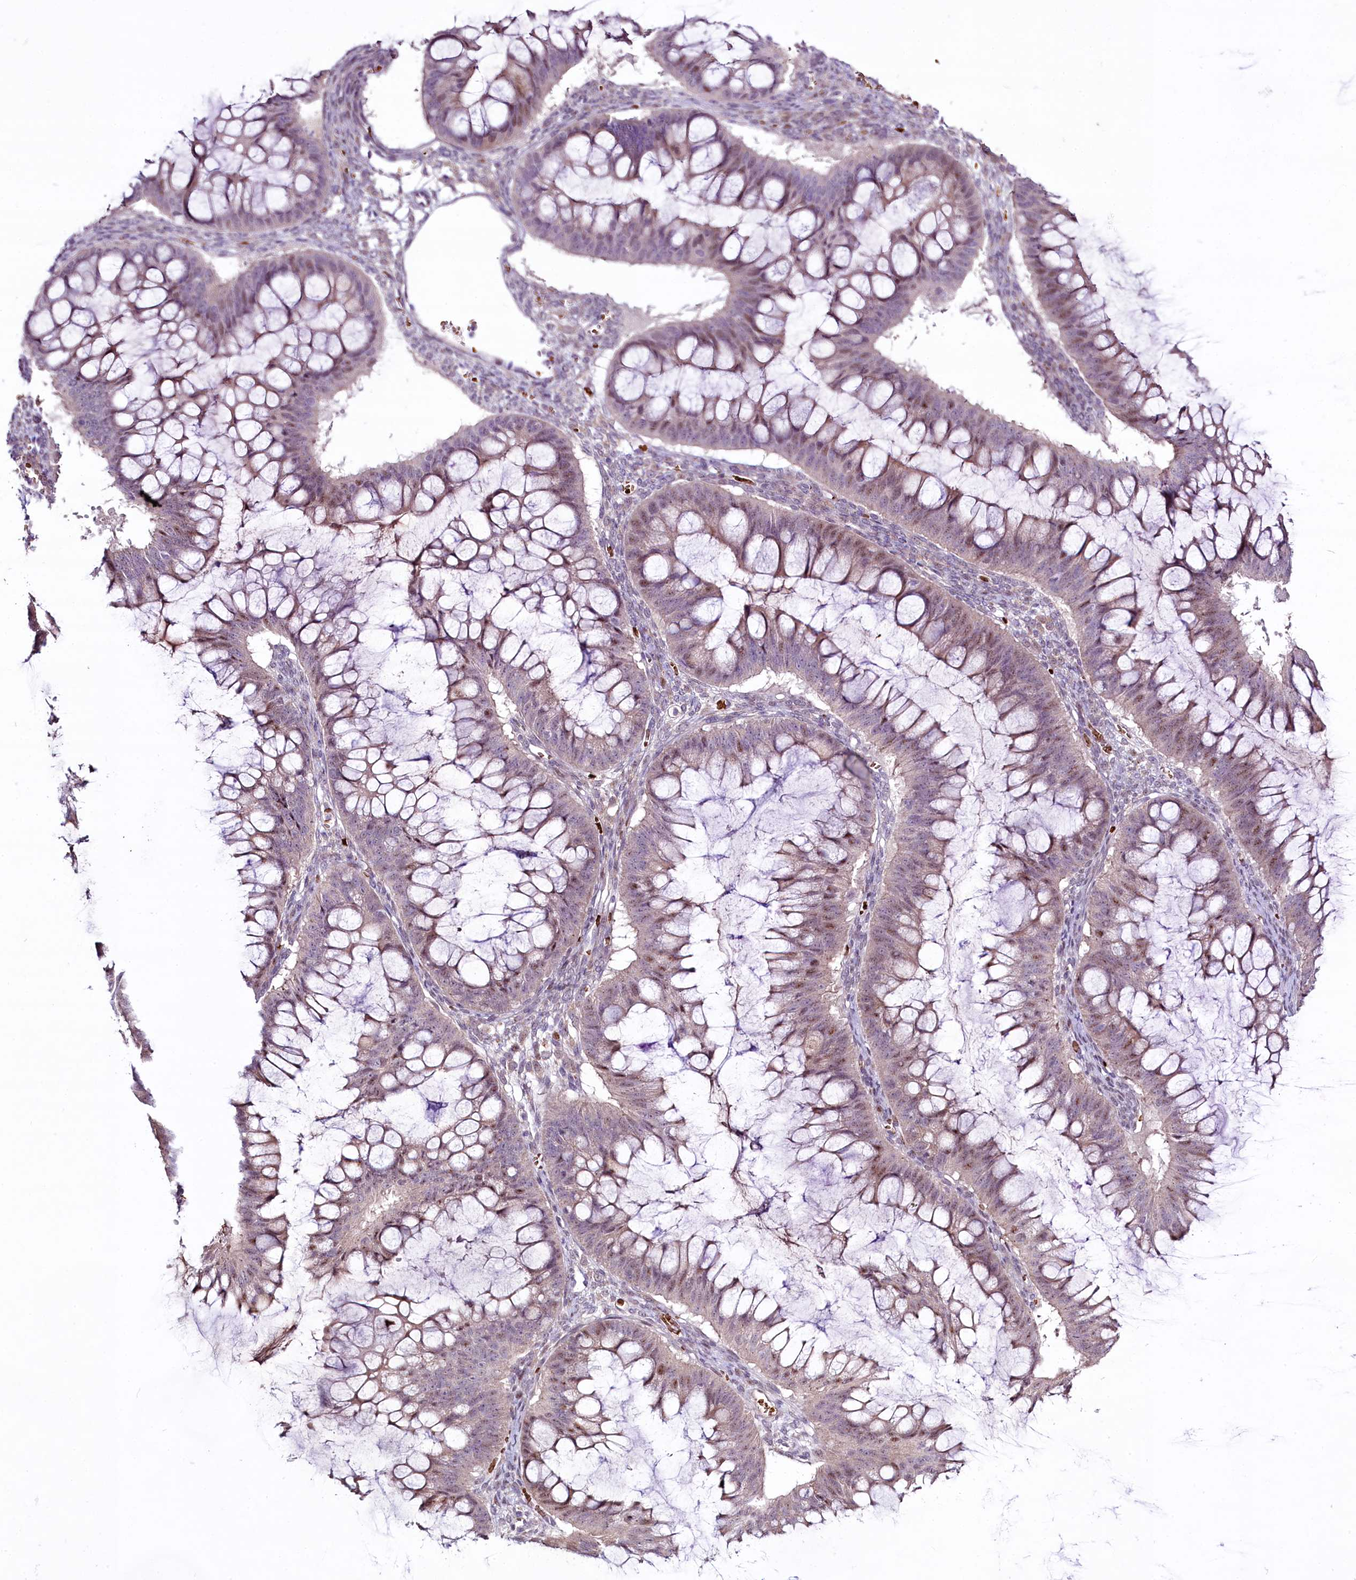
{"staining": {"intensity": "weak", "quantity": "<25%", "location": "nuclear"}, "tissue": "ovarian cancer", "cell_type": "Tumor cells", "image_type": "cancer", "snomed": [{"axis": "morphology", "description": "Cystadenocarcinoma, mucinous, NOS"}, {"axis": "topography", "description": "Ovary"}], "caption": "Tumor cells show no significant protein staining in ovarian cancer (mucinous cystadenocarcinoma).", "gene": "SUSD3", "patient": {"sex": "female", "age": 73}}